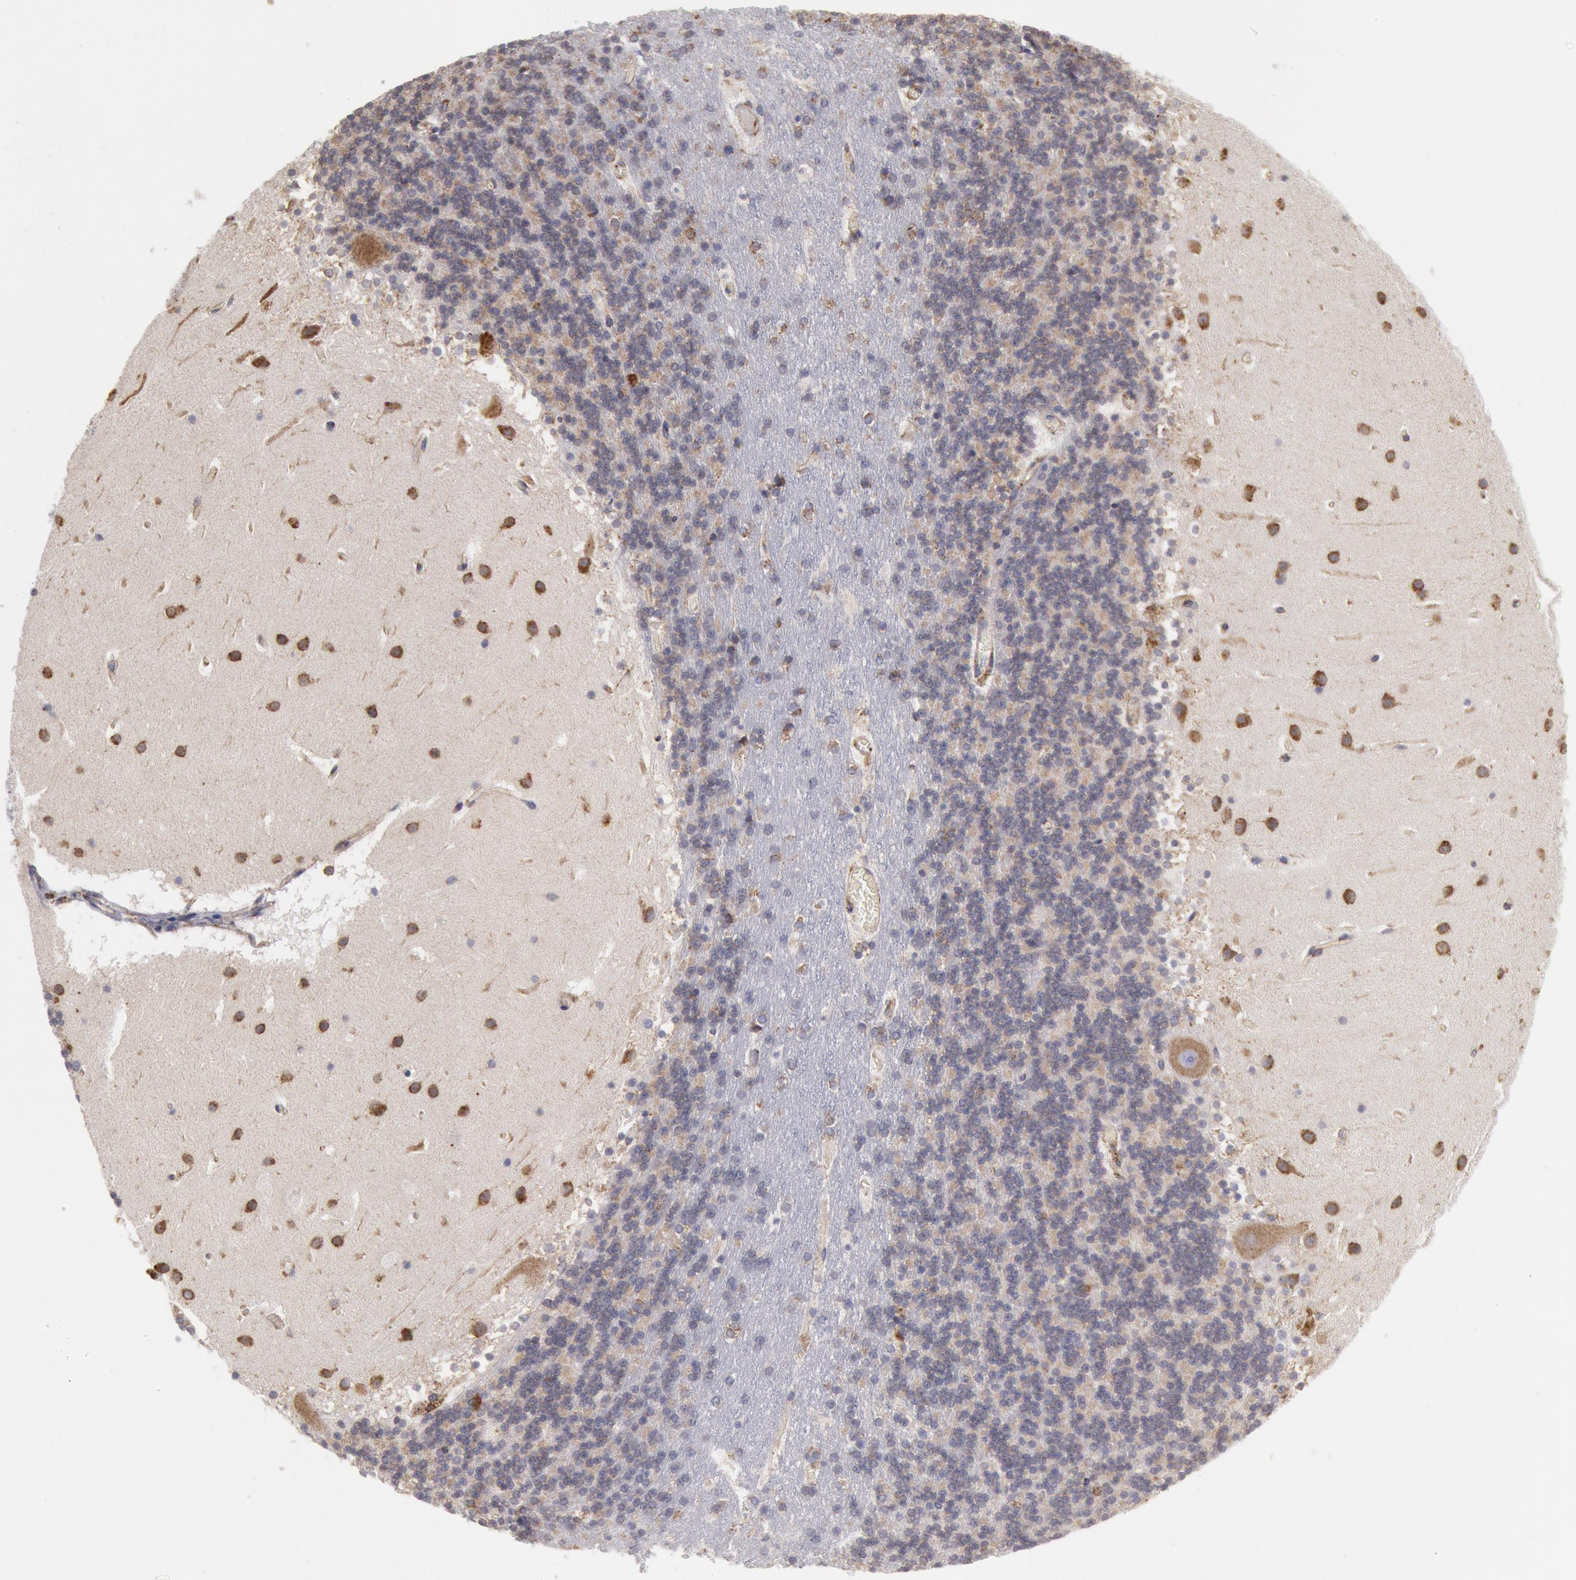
{"staining": {"intensity": "weak", "quantity": "<25%", "location": "cytoplasmic/membranous"}, "tissue": "cerebellum", "cell_type": "Cells in granular layer", "image_type": "normal", "snomed": [{"axis": "morphology", "description": "Normal tissue, NOS"}, {"axis": "topography", "description": "Cerebellum"}], "caption": "This is an immunohistochemistry (IHC) micrograph of normal cerebellum. There is no staining in cells in granular layer.", "gene": "ERP44", "patient": {"sex": "male", "age": 45}}